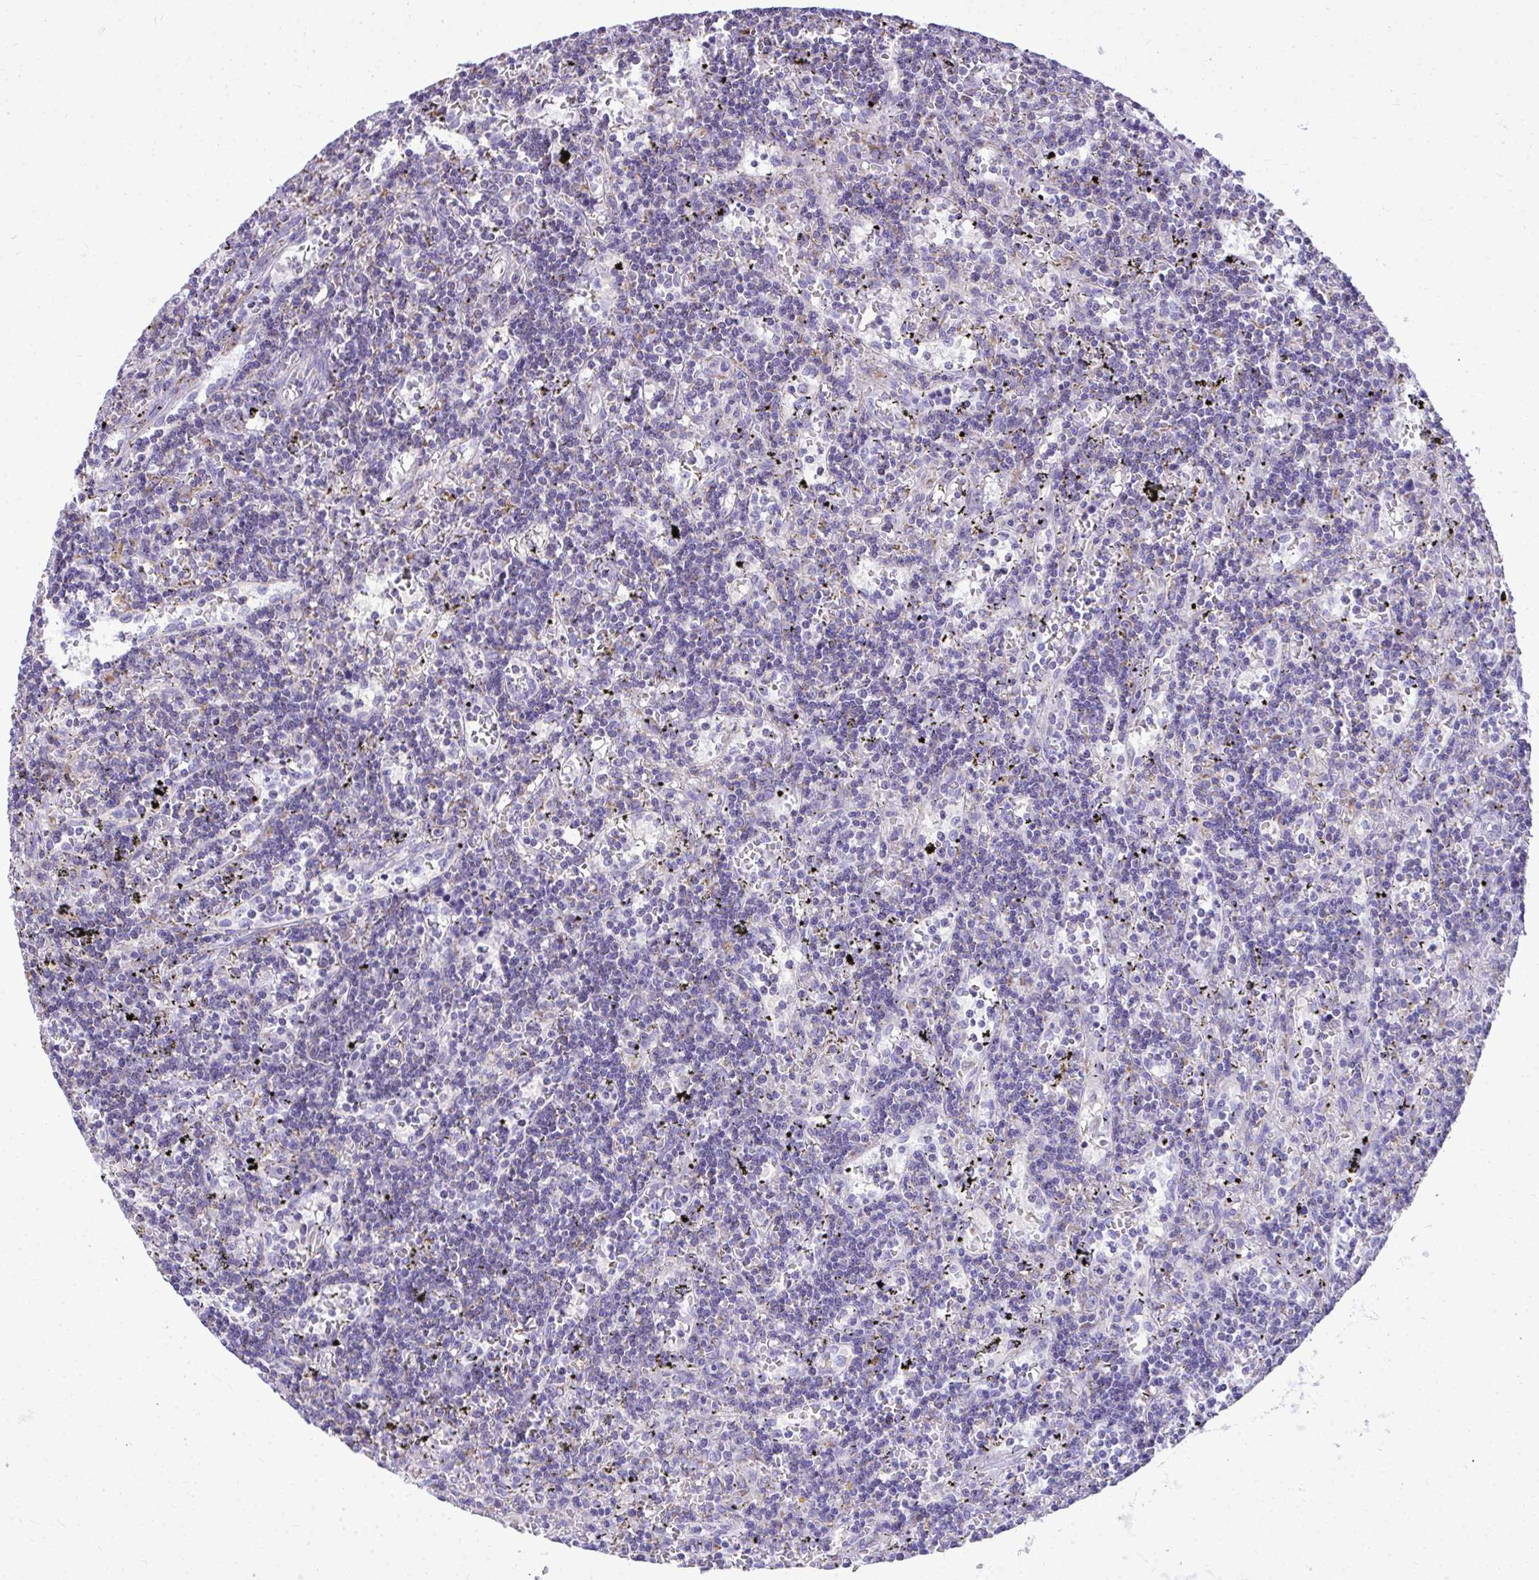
{"staining": {"intensity": "negative", "quantity": "none", "location": "none"}, "tissue": "lymphoma", "cell_type": "Tumor cells", "image_type": "cancer", "snomed": [{"axis": "morphology", "description": "Malignant lymphoma, non-Hodgkin's type, Low grade"}, {"axis": "topography", "description": "Spleen"}], "caption": "High power microscopy histopathology image of an immunohistochemistry (IHC) micrograph of lymphoma, revealing no significant staining in tumor cells. (Brightfield microscopy of DAB (3,3'-diaminobenzidine) immunohistochemistry at high magnification).", "gene": "MPZL2", "patient": {"sex": "male", "age": 60}}